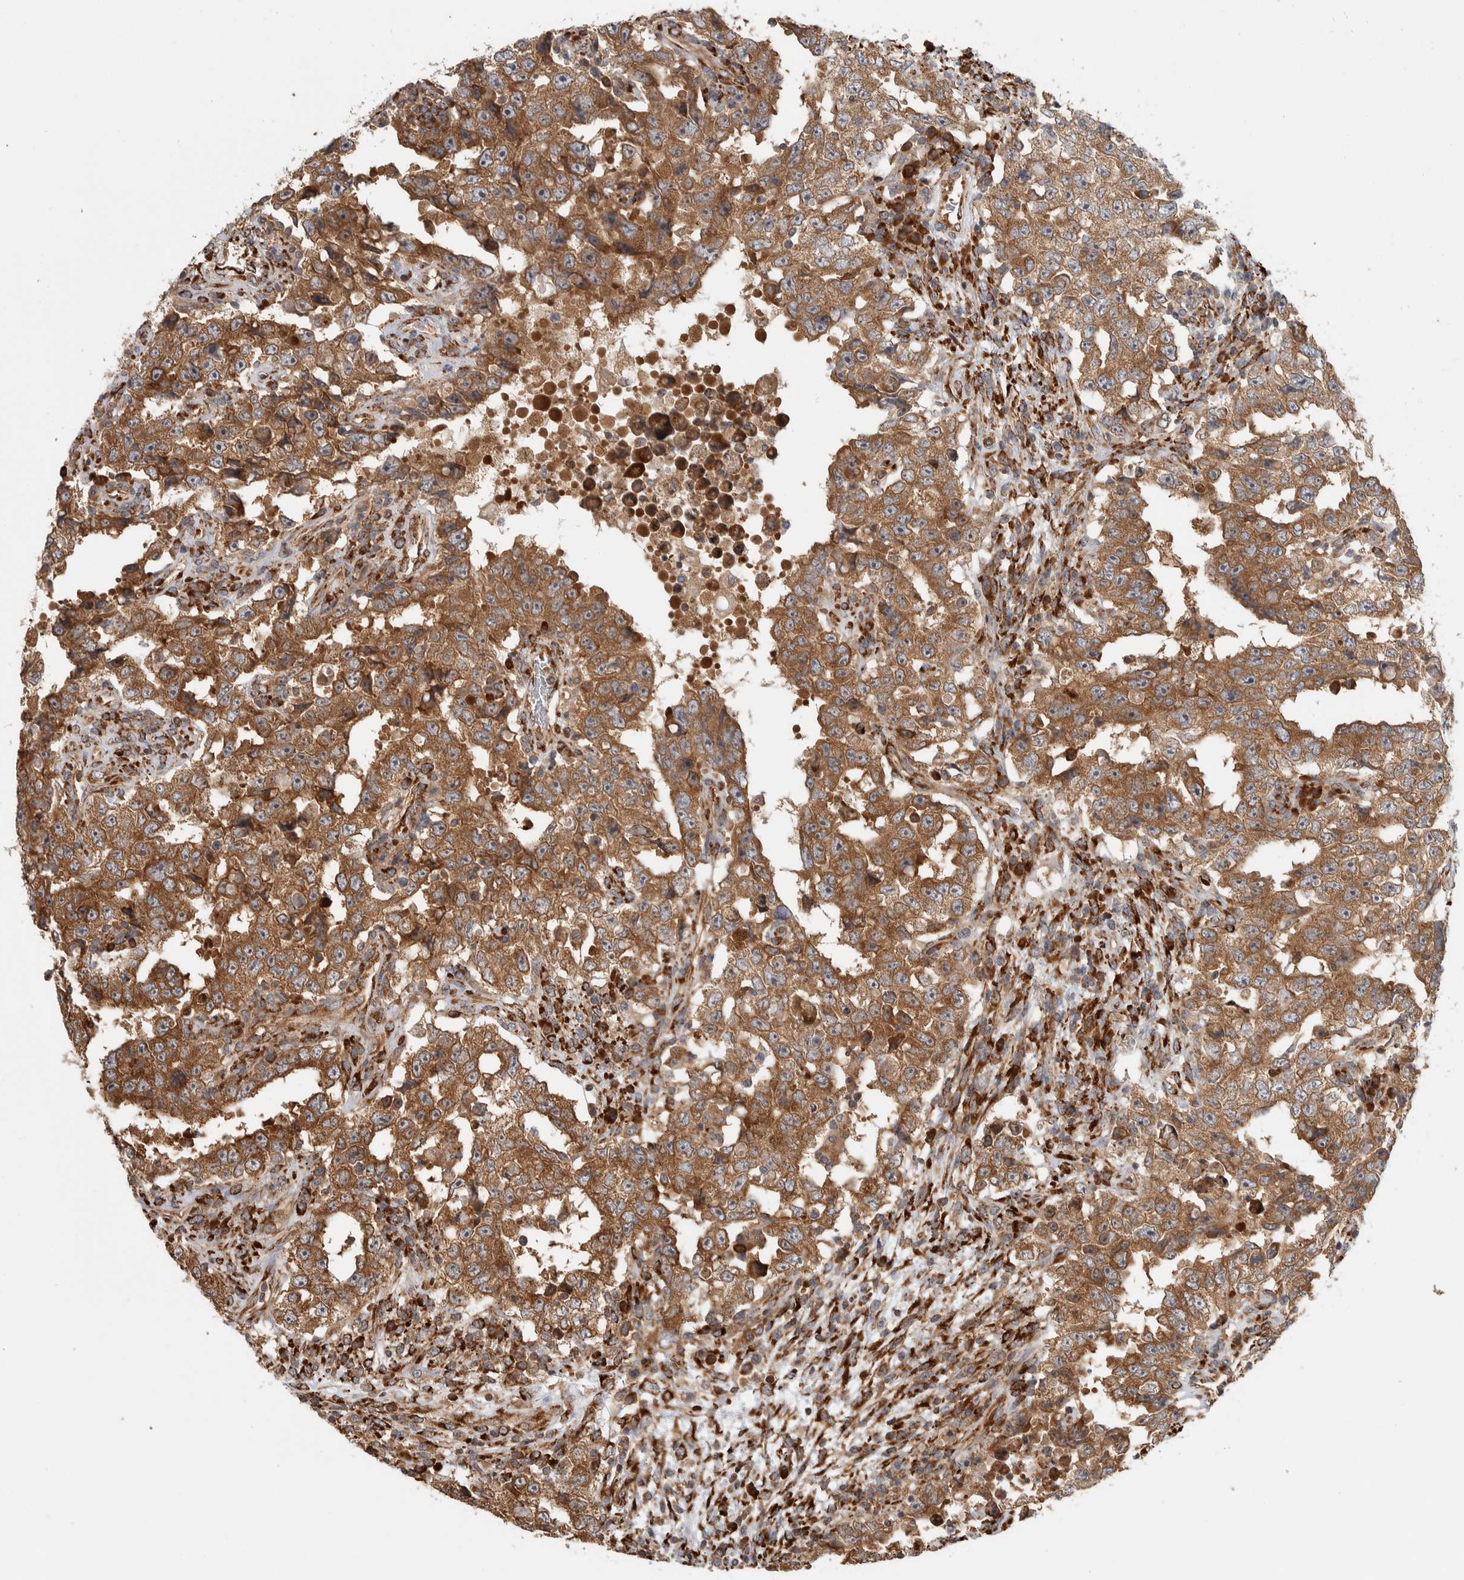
{"staining": {"intensity": "moderate", "quantity": ">75%", "location": "cytoplasmic/membranous"}, "tissue": "testis cancer", "cell_type": "Tumor cells", "image_type": "cancer", "snomed": [{"axis": "morphology", "description": "Carcinoma, Embryonal, NOS"}, {"axis": "topography", "description": "Testis"}], "caption": "This micrograph exhibits IHC staining of human embryonal carcinoma (testis), with medium moderate cytoplasmic/membranous positivity in about >75% of tumor cells.", "gene": "EIF3H", "patient": {"sex": "male", "age": 26}}